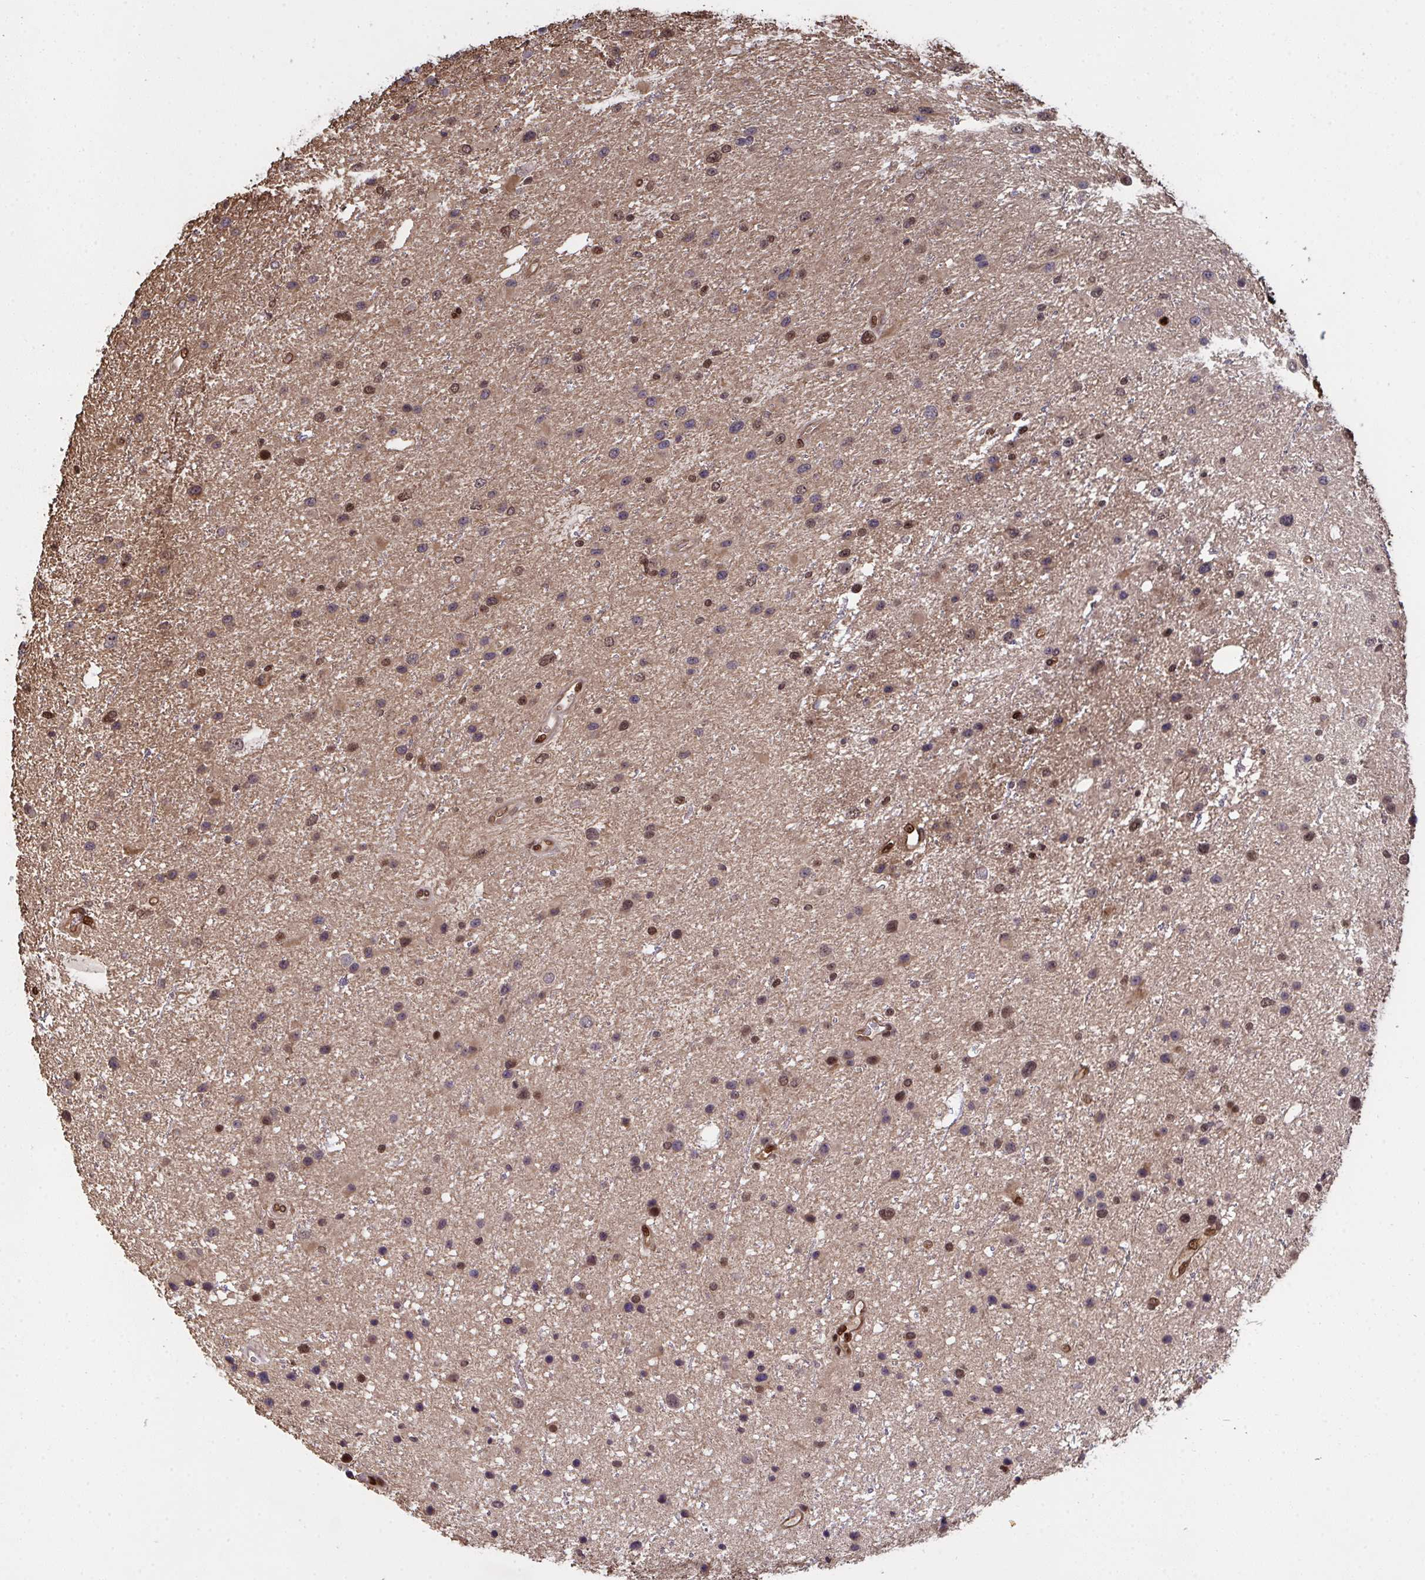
{"staining": {"intensity": "moderate", "quantity": "25%-75%", "location": "nuclear"}, "tissue": "glioma", "cell_type": "Tumor cells", "image_type": "cancer", "snomed": [{"axis": "morphology", "description": "Glioma, malignant, Low grade"}, {"axis": "topography", "description": "Brain"}], "caption": "Malignant glioma (low-grade) tissue demonstrates moderate nuclear staining in approximately 25%-75% of tumor cells", "gene": "UXT", "patient": {"sex": "female", "age": 32}}